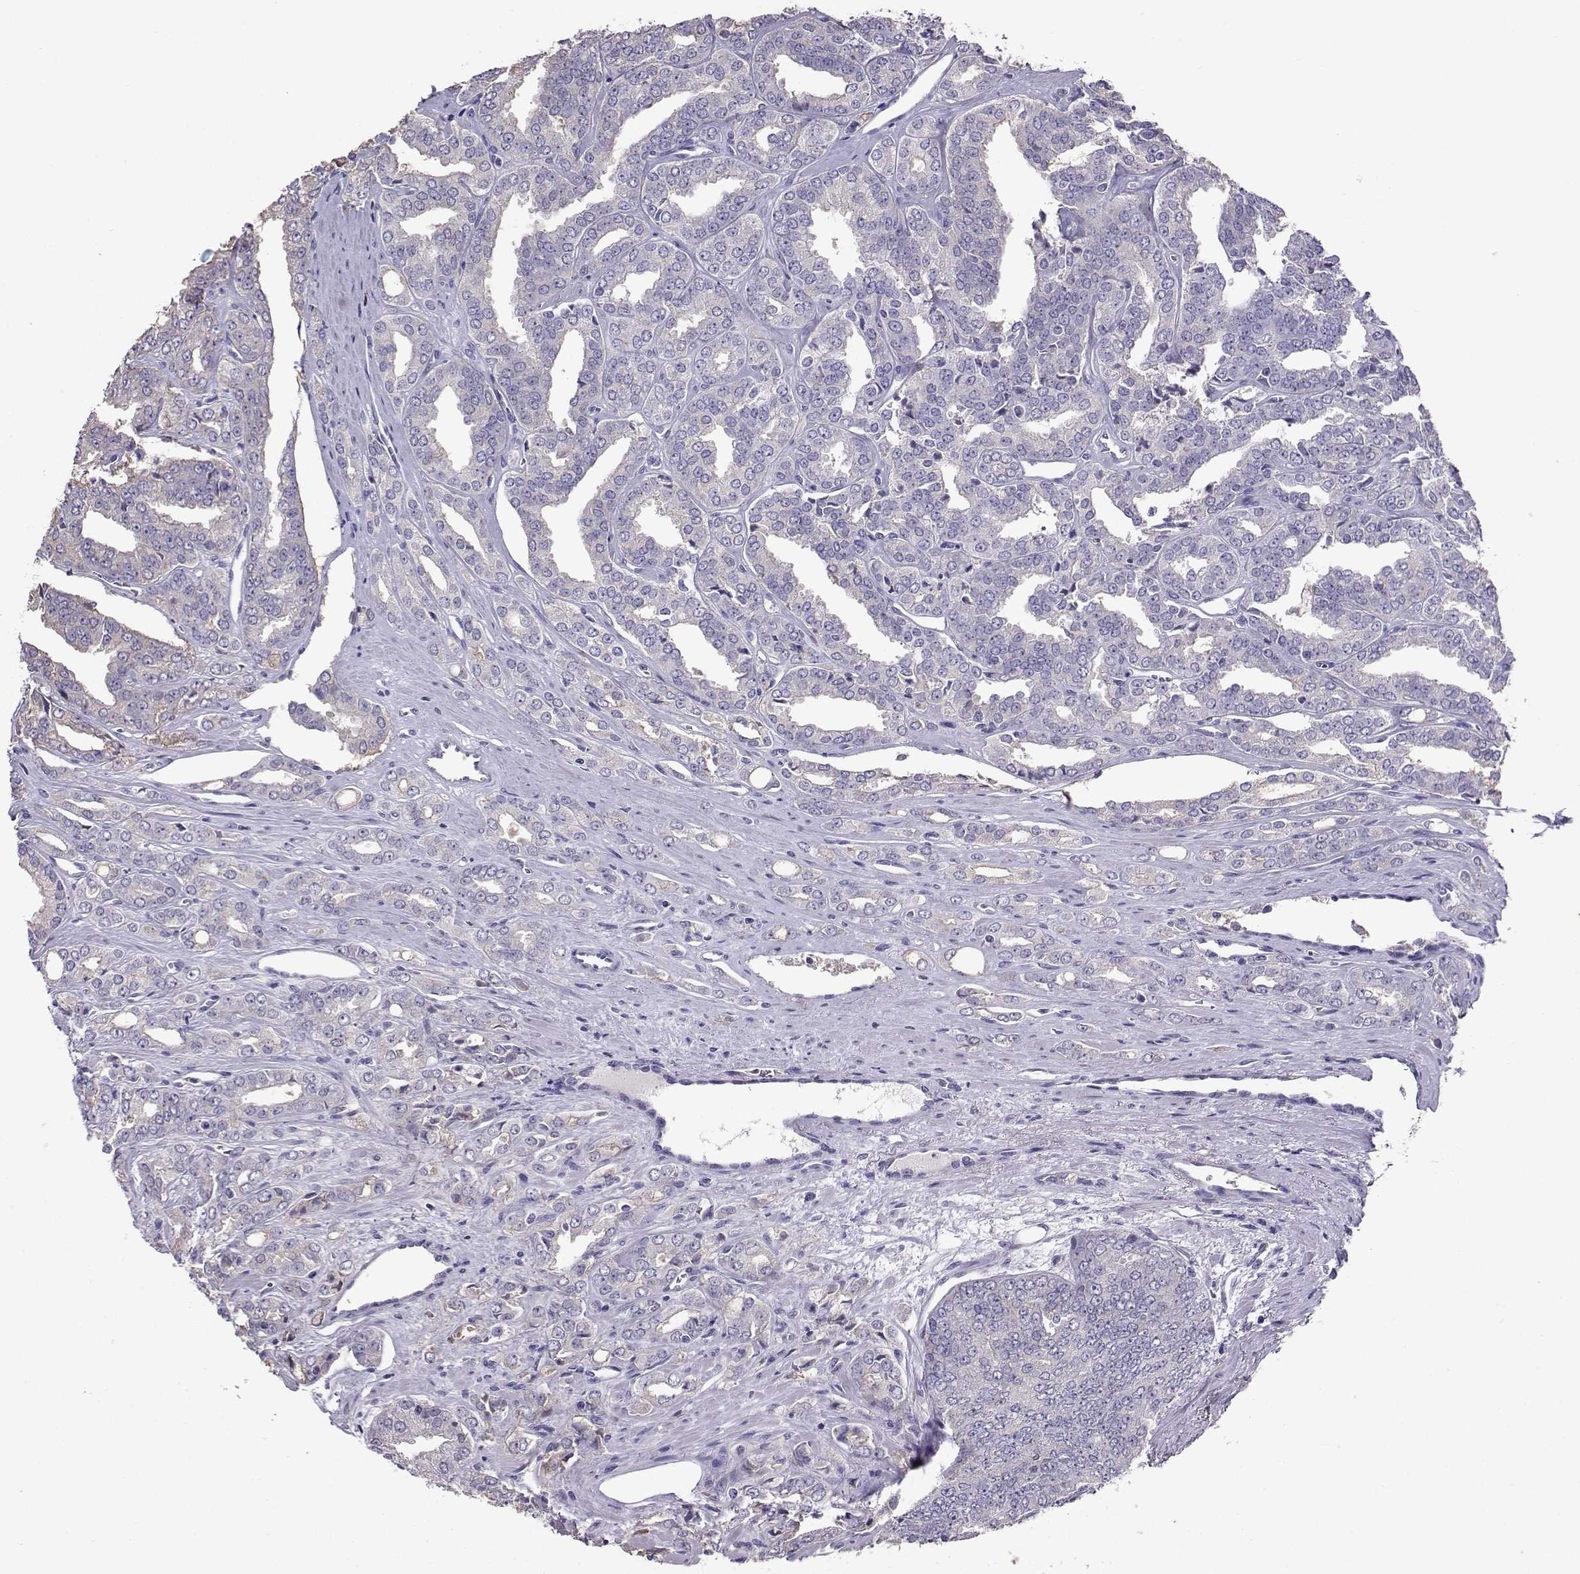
{"staining": {"intensity": "weak", "quantity": ">75%", "location": "cytoplasmic/membranous"}, "tissue": "prostate cancer", "cell_type": "Tumor cells", "image_type": "cancer", "snomed": [{"axis": "morphology", "description": "Adenocarcinoma, NOS"}, {"axis": "morphology", "description": "Adenocarcinoma, High grade"}, {"axis": "topography", "description": "Prostate"}], "caption": "Immunohistochemical staining of prostate cancer (adenocarcinoma) demonstrates weak cytoplasmic/membranous protein staining in about >75% of tumor cells.", "gene": "CLUL1", "patient": {"sex": "male", "age": 70}}